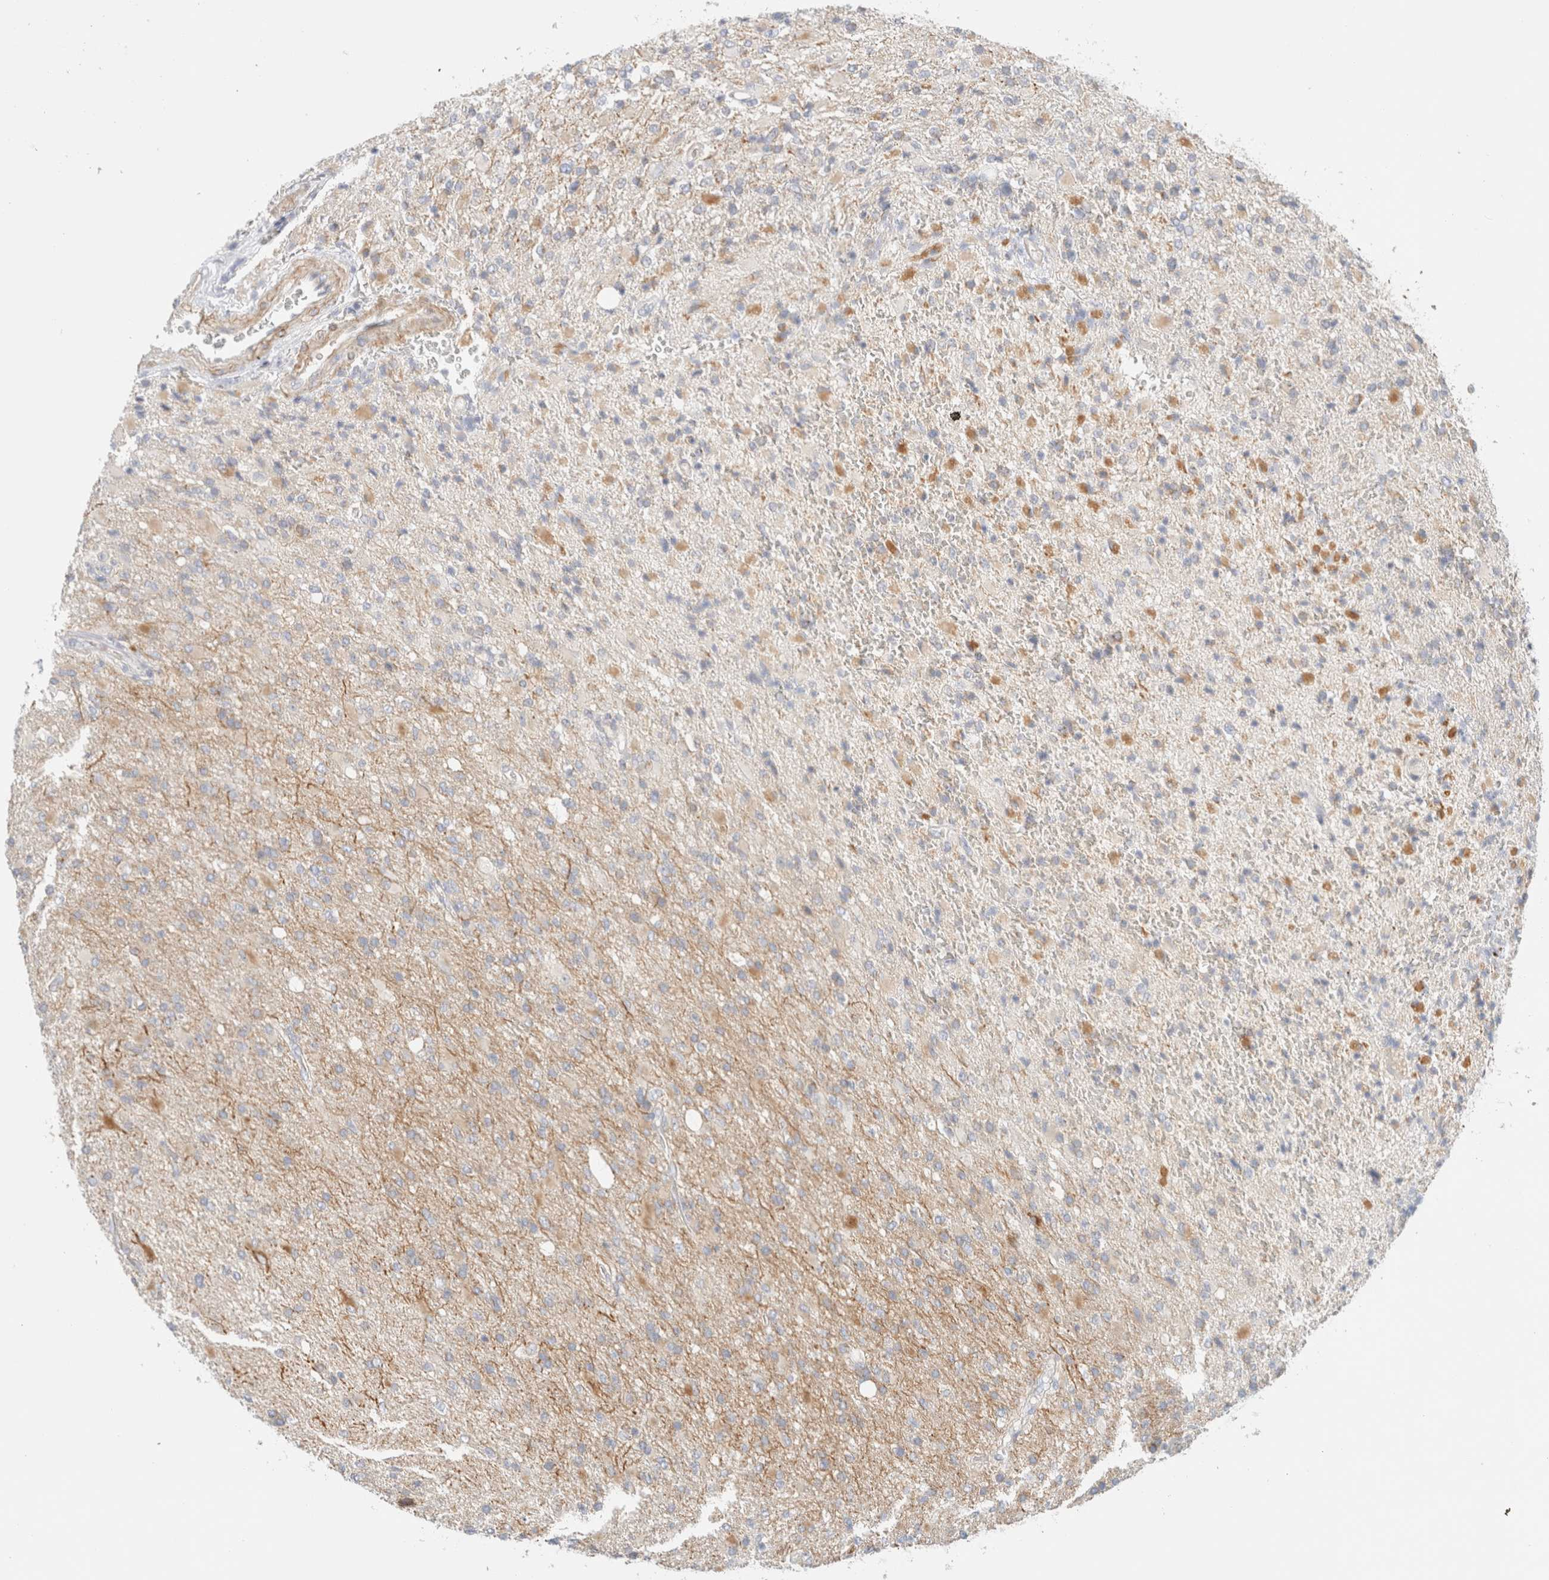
{"staining": {"intensity": "weak", "quantity": "<25%", "location": "cytoplasmic/membranous"}, "tissue": "glioma", "cell_type": "Tumor cells", "image_type": "cancer", "snomed": [{"axis": "morphology", "description": "Glioma, malignant, High grade"}, {"axis": "topography", "description": "Brain"}], "caption": "Human glioma stained for a protein using immunohistochemistry (IHC) displays no positivity in tumor cells.", "gene": "MRM3", "patient": {"sex": "male", "age": 71}}